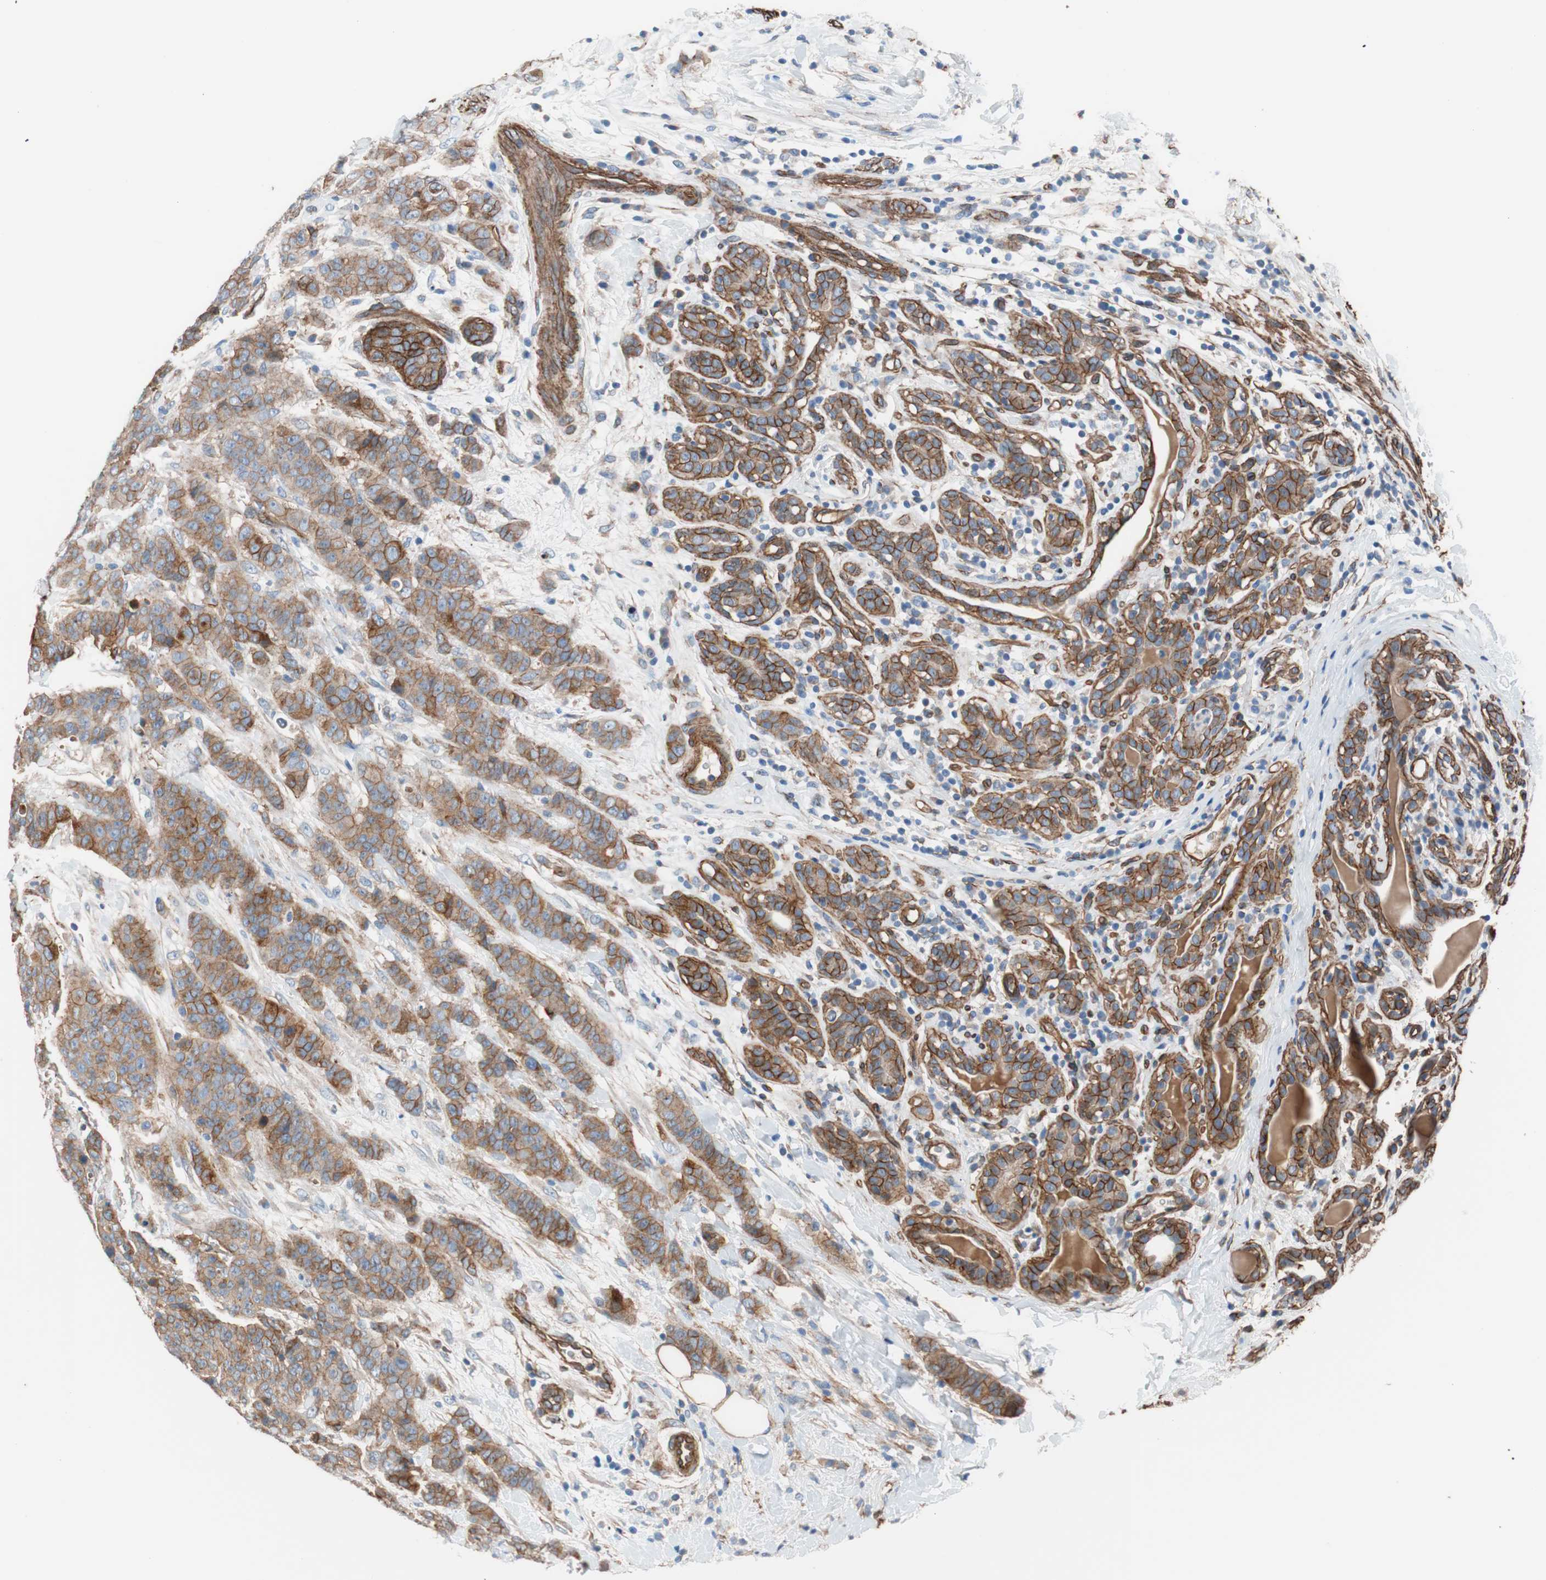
{"staining": {"intensity": "moderate", "quantity": ">75%", "location": "cytoplasmic/membranous"}, "tissue": "breast cancer", "cell_type": "Tumor cells", "image_type": "cancer", "snomed": [{"axis": "morphology", "description": "Duct carcinoma"}, {"axis": "topography", "description": "Breast"}], "caption": "A brown stain labels moderate cytoplasmic/membranous expression of a protein in human invasive ductal carcinoma (breast) tumor cells. Immunohistochemistry (ihc) stains the protein of interest in brown and the nuclei are stained blue.", "gene": "SPINT1", "patient": {"sex": "female", "age": 40}}